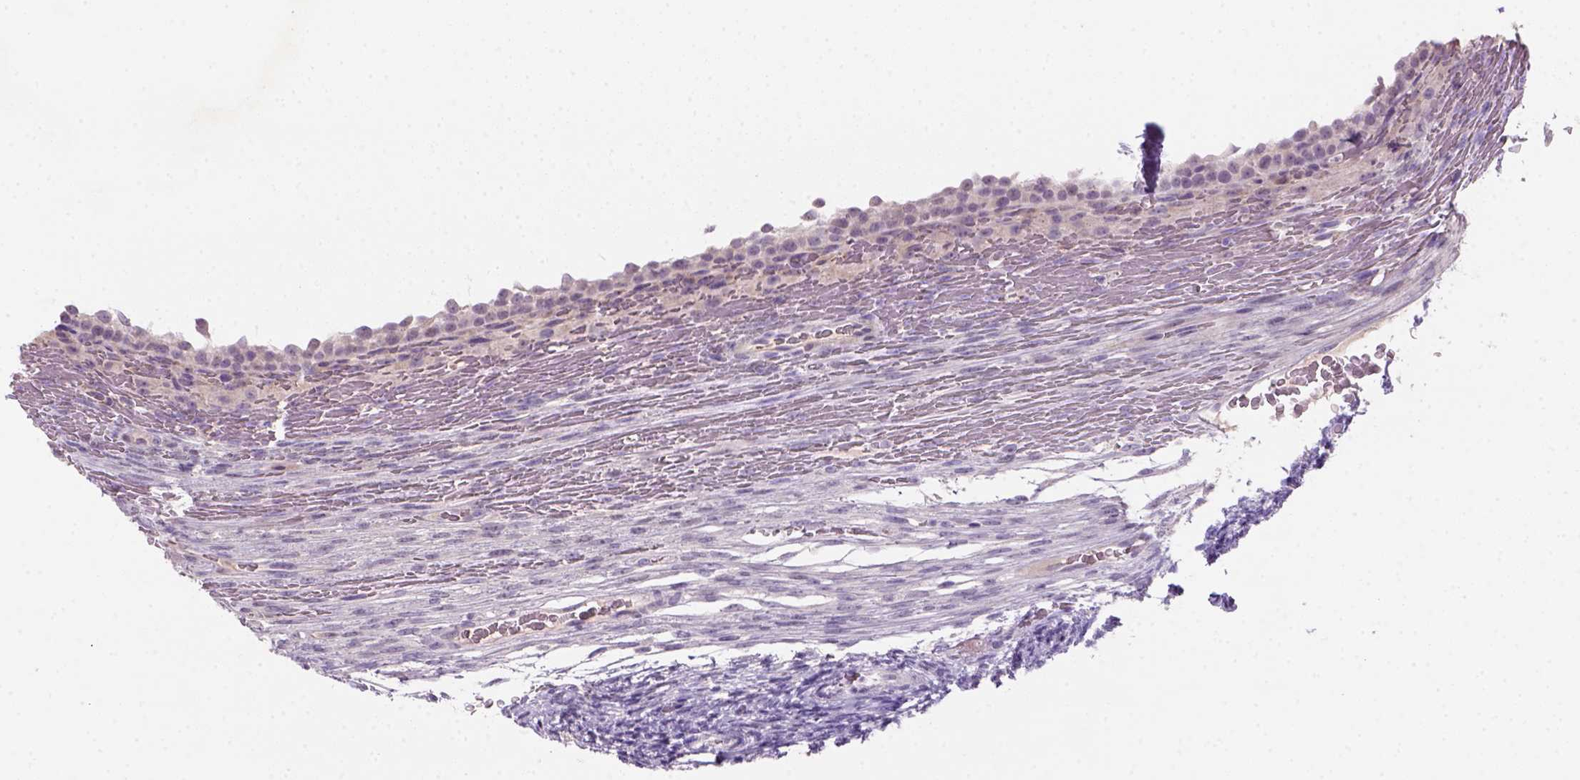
{"staining": {"intensity": "negative", "quantity": "none", "location": "none"}, "tissue": "ovary", "cell_type": "Follicle cells", "image_type": "normal", "snomed": [{"axis": "morphology", "description": "Normal tissue, NOS"}, {"axis": "topography", "description": "Ovary"}], "caption": "This is an immunohistochemistry (IHC) micrograph of unremarkable human ovary. There is no expression in follicle cells.", "gene": "ZMAT4", "patient": {"sex": "female", "age": 34}}